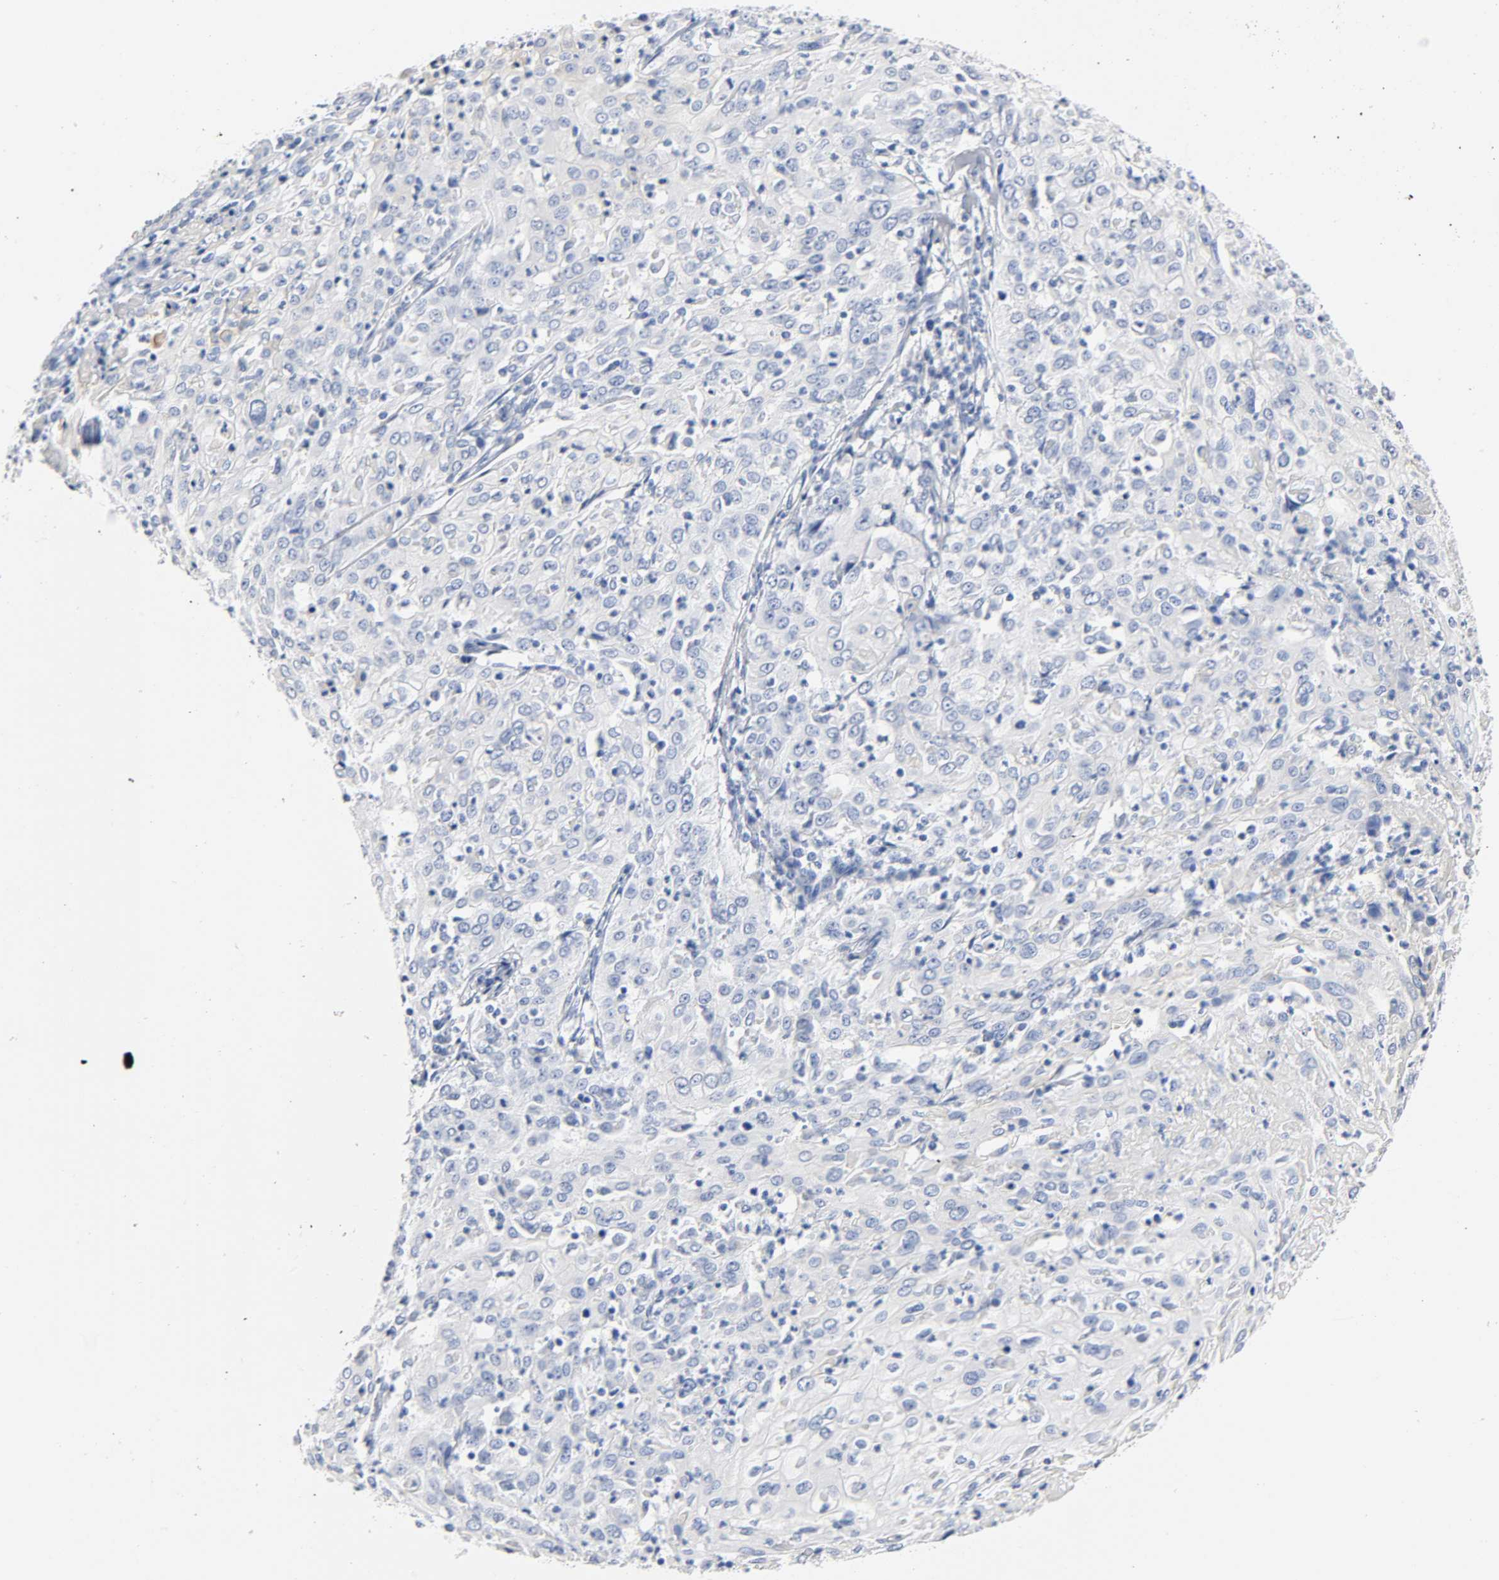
{"staining": {"intensity": "negative", "quantity": "none", "location": "none"}, "tissue": "cervical cancer", "cell_type": "Tumor cells", "image_type": "cancer", "snomed": [{"axis": "morphology", "description": "Squamous cell carcinoma, NOS"}, {"axis": "topography", "description": "Cervix"}], "caption": "The immunohistochemistry (IHC) micrograph has no significant staining in tumor cells of squamous cell carcinoma (cervical) tissue.", "gene": "ACP3", "patient": {"sex": "female", "age": 39}}